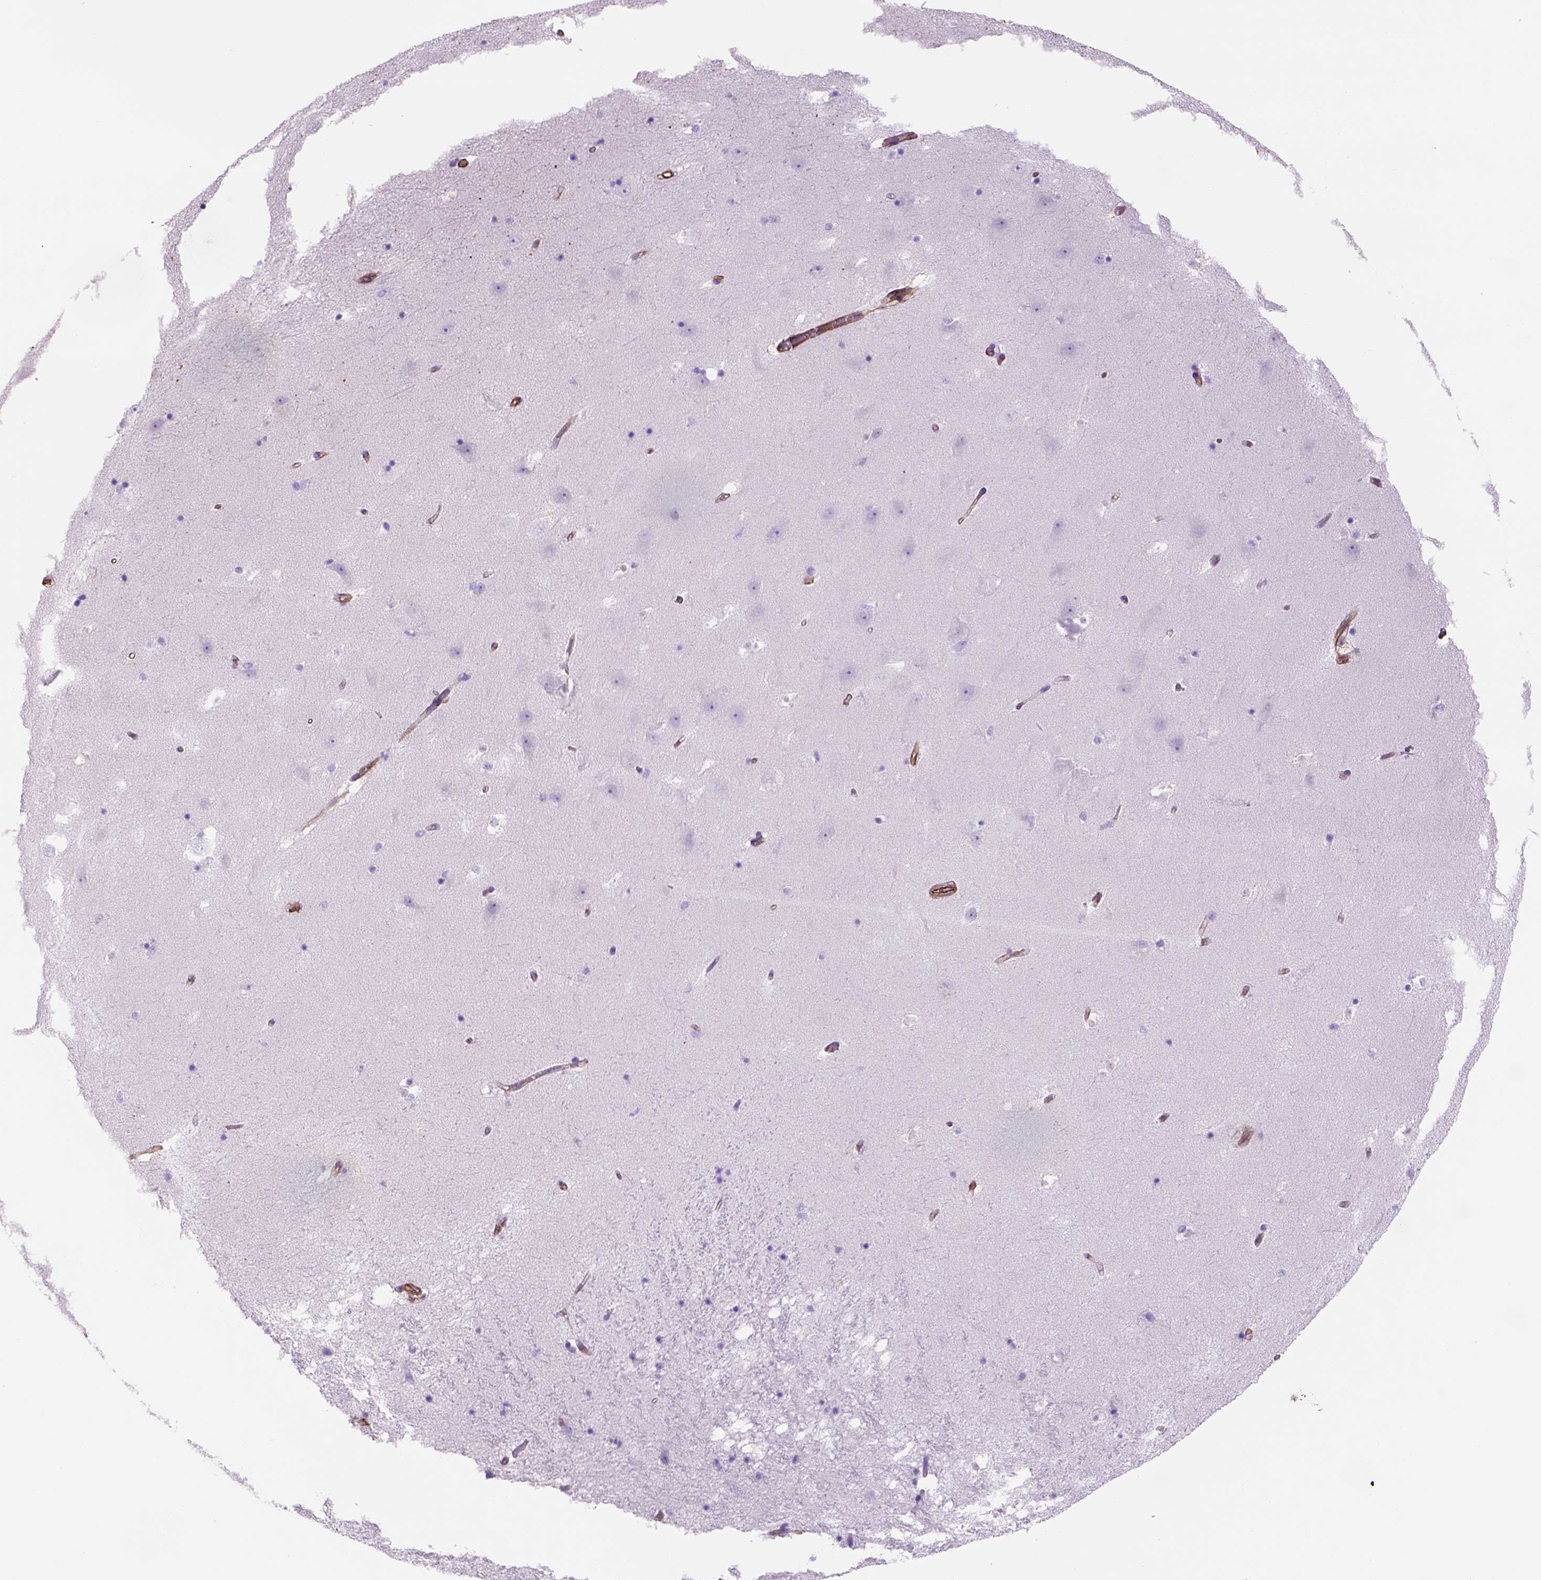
{"staining": {"intensity": "negative", "quantity": "none", "location": "none"}, "tissue": "hippocampus", "cell_type": "Glial cells", "image_type": "normal", "snomed": [{"axis": "morphology", "description": "Normal tissue, NOS"}, {"axis": "topography", "description": "Hippocampus"}], "caption": "The IHC photomicrograph has no significant positivity in glial cells of hippocampus.", "gene": "ZZZ3", "patient": {"sex": "male", "age": 58}}